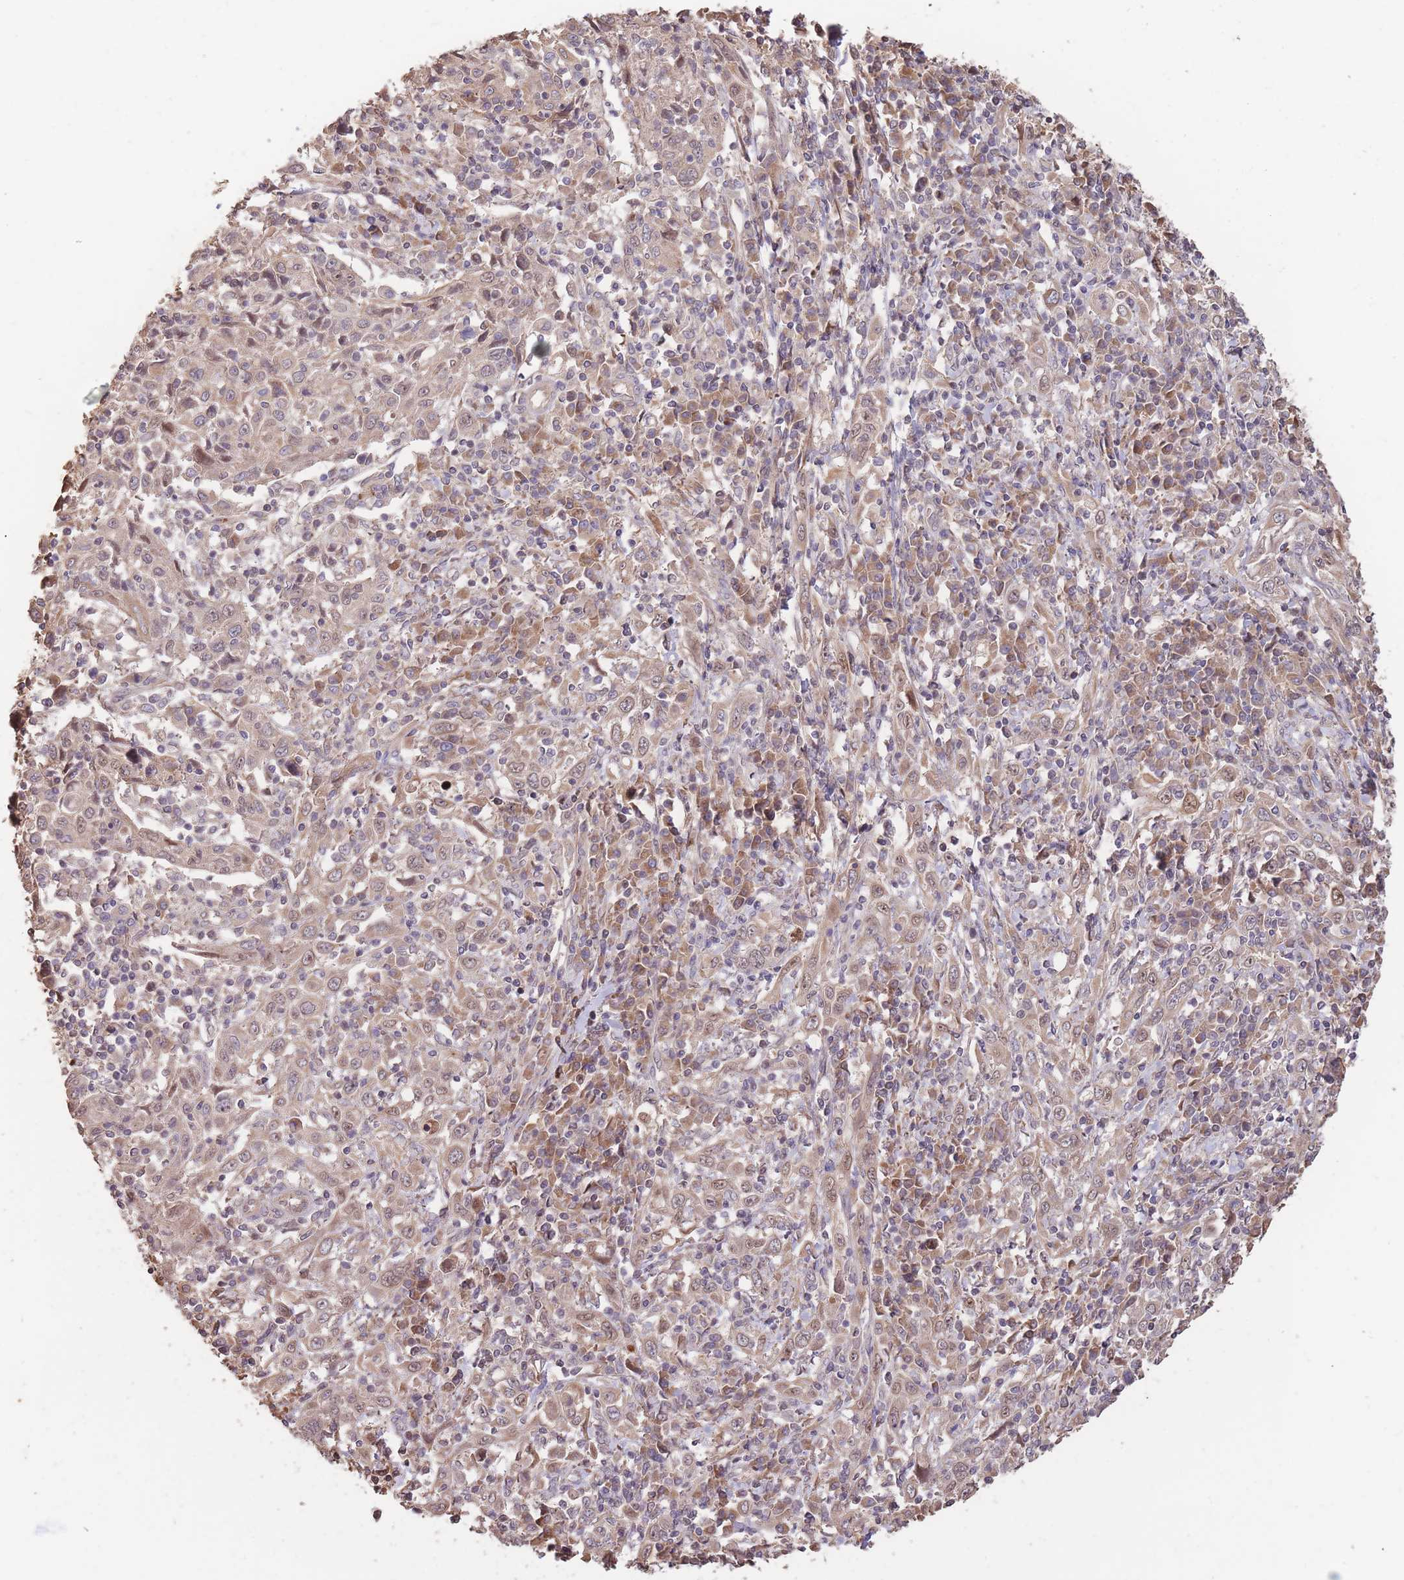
{"staining": {"intensity": "weak", "quantity": ">75%", "location": "cytoplasmic/membranous"}, "tissue": "cervical cancer", "cell_type": "Tumor cells", "image_type": "cancer", "snomed": [{"axis": "morphology", "description": "Squamous cell carcinoma, NOS"}, {"axis": "topography", "description": "Cervix"}], "caption": "Cervical cancer (squamous cell carcinoma) was stained to show a protein in brown. There is low levels of weak cytoplasmic/membranous staining in approximately >75% of tumor cells.", "gene": "RGS14", "patient": {"sex": "female", "age": 46}}